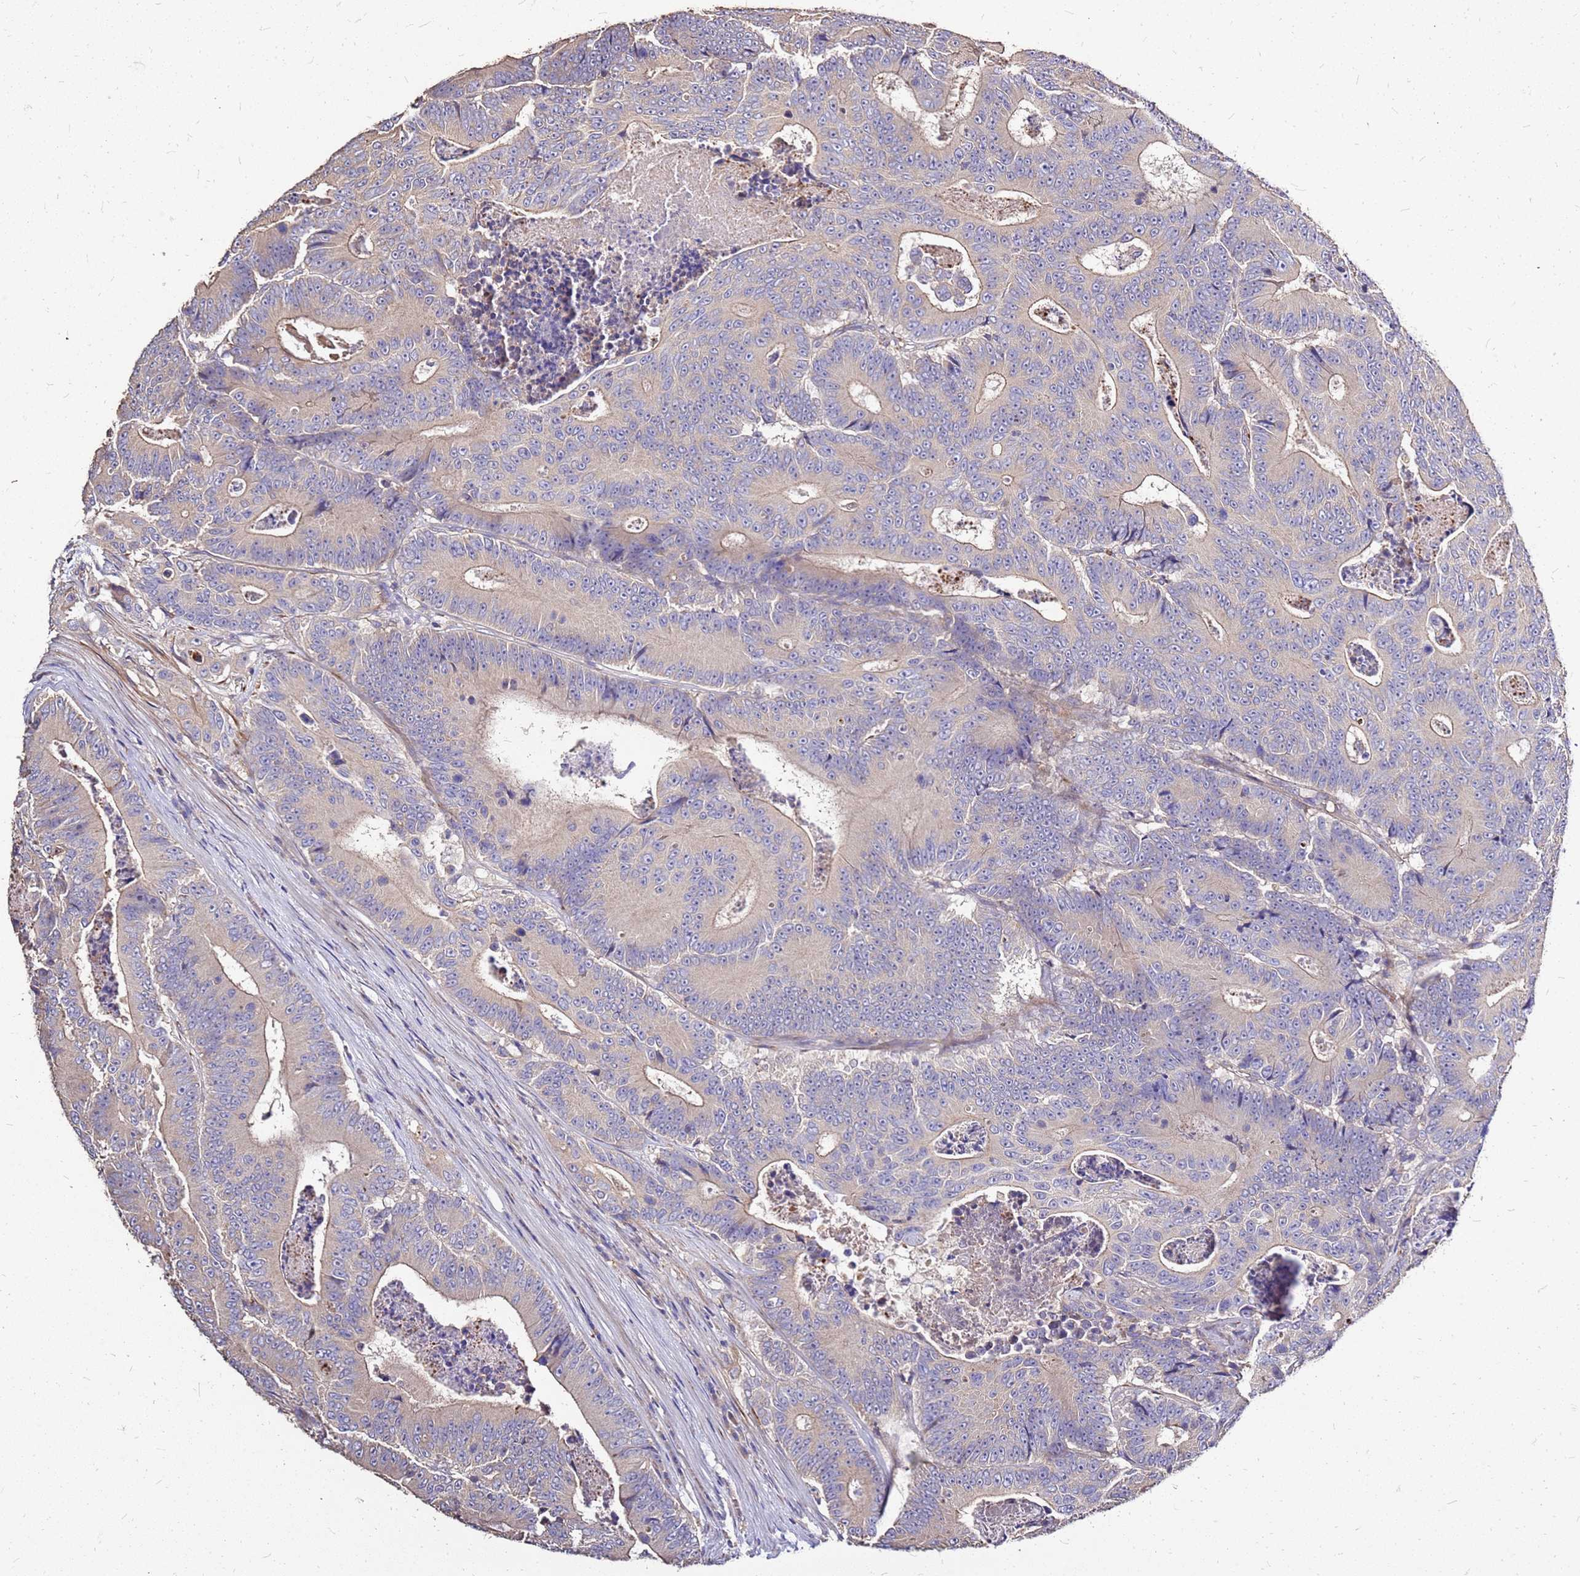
{"staining": {"intensity": "weak", "quantity": "25%-75%", "location": "cytoplasmic/membranous"}, "tissue": "colorectal cancer", "cell_type": "Tumor cells", "image_type": "cancer", "snomed": [{"axis": "morphology", "description": "Adenocarcinoma, NOS"}, {"axis": "topography", "description": "Colon"}], "caption": "A low amount of weak cytoplasmic/membranous positivity is appreciated in approximately 25%-75% of tumor cells in colorectal adenocarcinoma tissue.", "gene": "EXD3", "patient": {"sex": "male", "age": 83}}